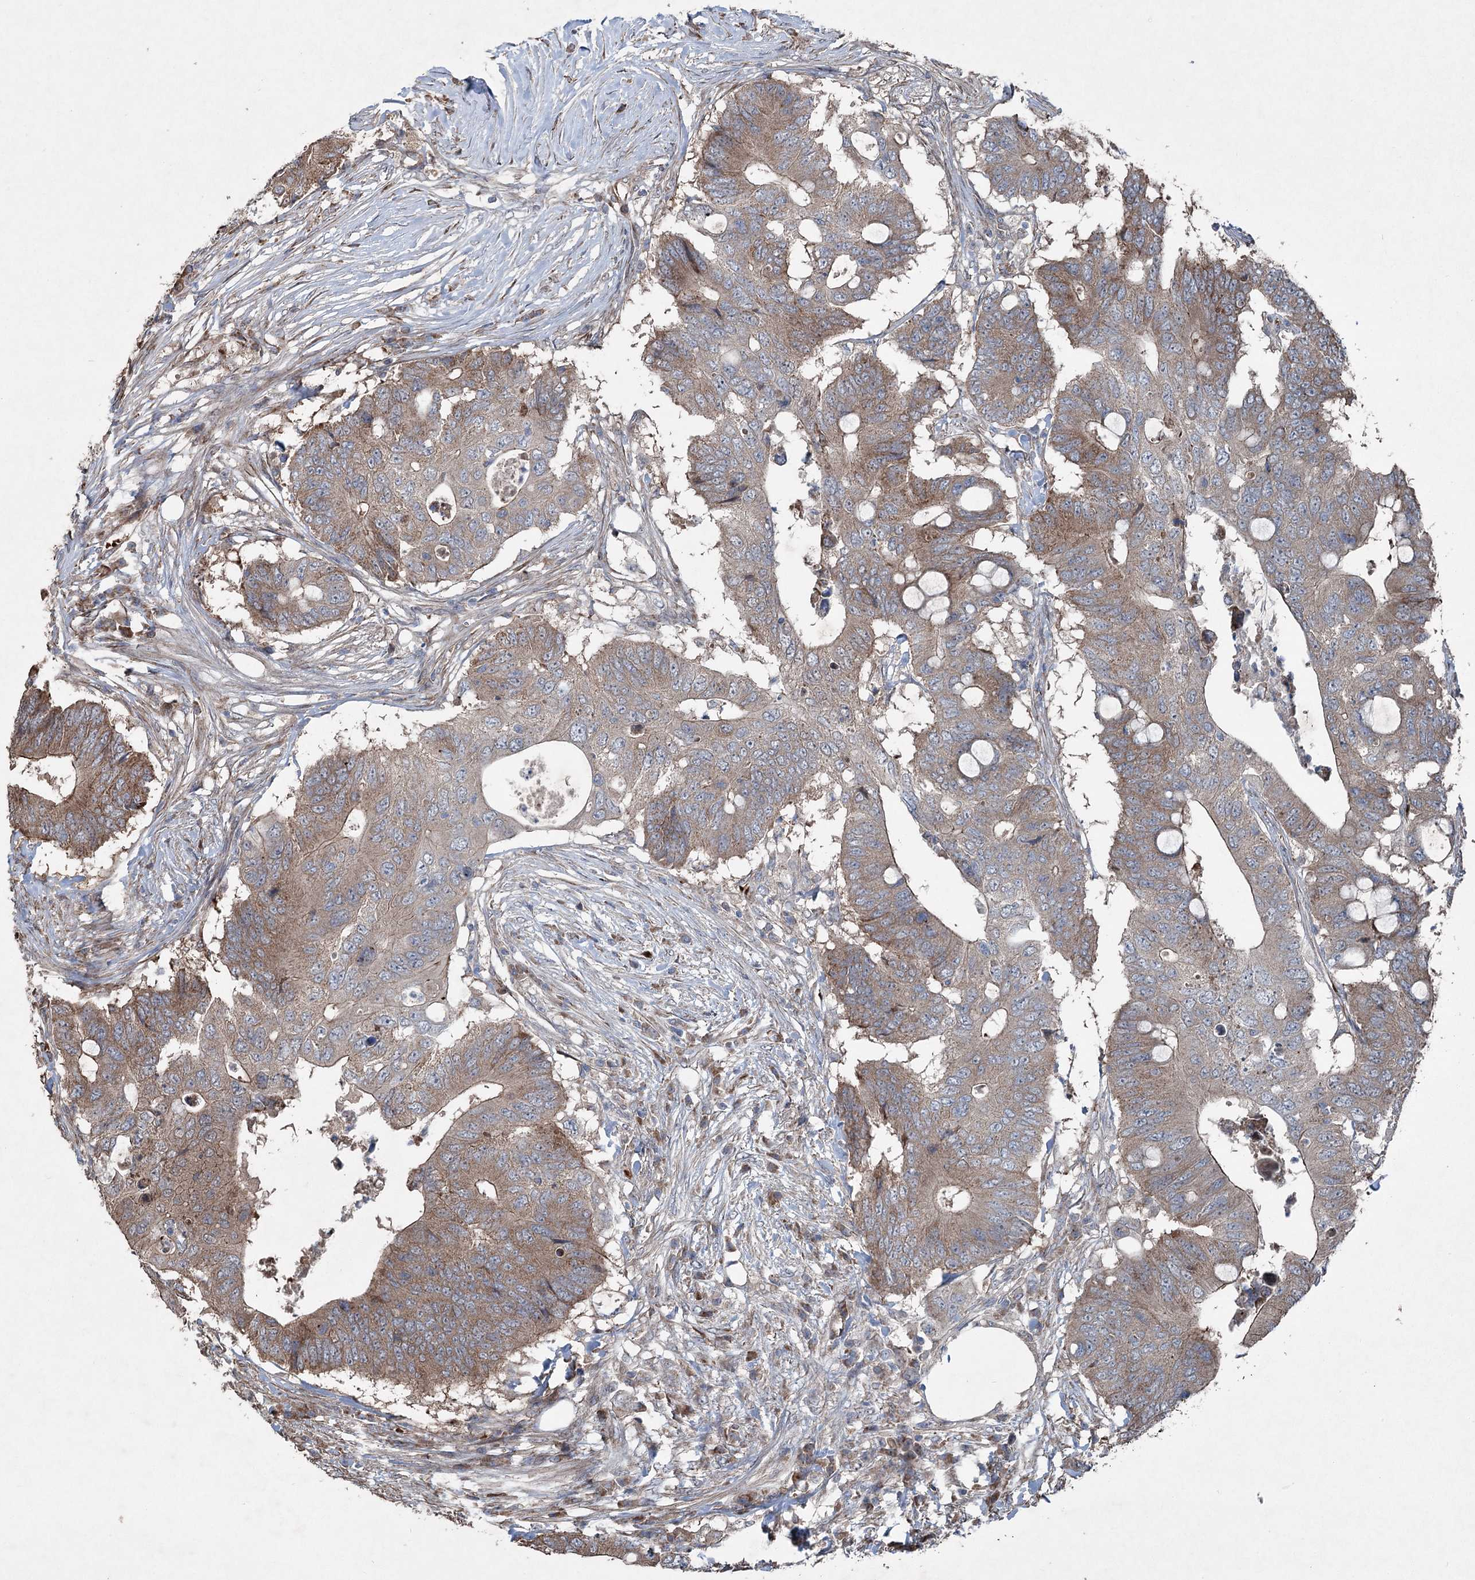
{"staining": {"intensity": "moderate", "quantity": ">75%", "location": "cytoplasmic/membranous"}, "tissue": "colorectal cancer", "cell_type": "Tumor cells", "image_type": "cancer", "snomed": [{"axis": "morphology", "description": "Adenocarcinoma, NOS"}, {"axis": "topography", "description": "Colon"}], "caption": "Immunohistochemistry (IHC) of colorectal adenocarcinoma demonstrates medium levels of moderate cytoplasmic/membranous expression in about >75% of tumor cells. (Stains: DAB (3,3'-diaminobenzidine) in brown, nuclei in blue, Microscopy: brightfield microscopy at high magnification).", "gene": "SERINC5", "patient": {"sex": "male", "age": 71}}